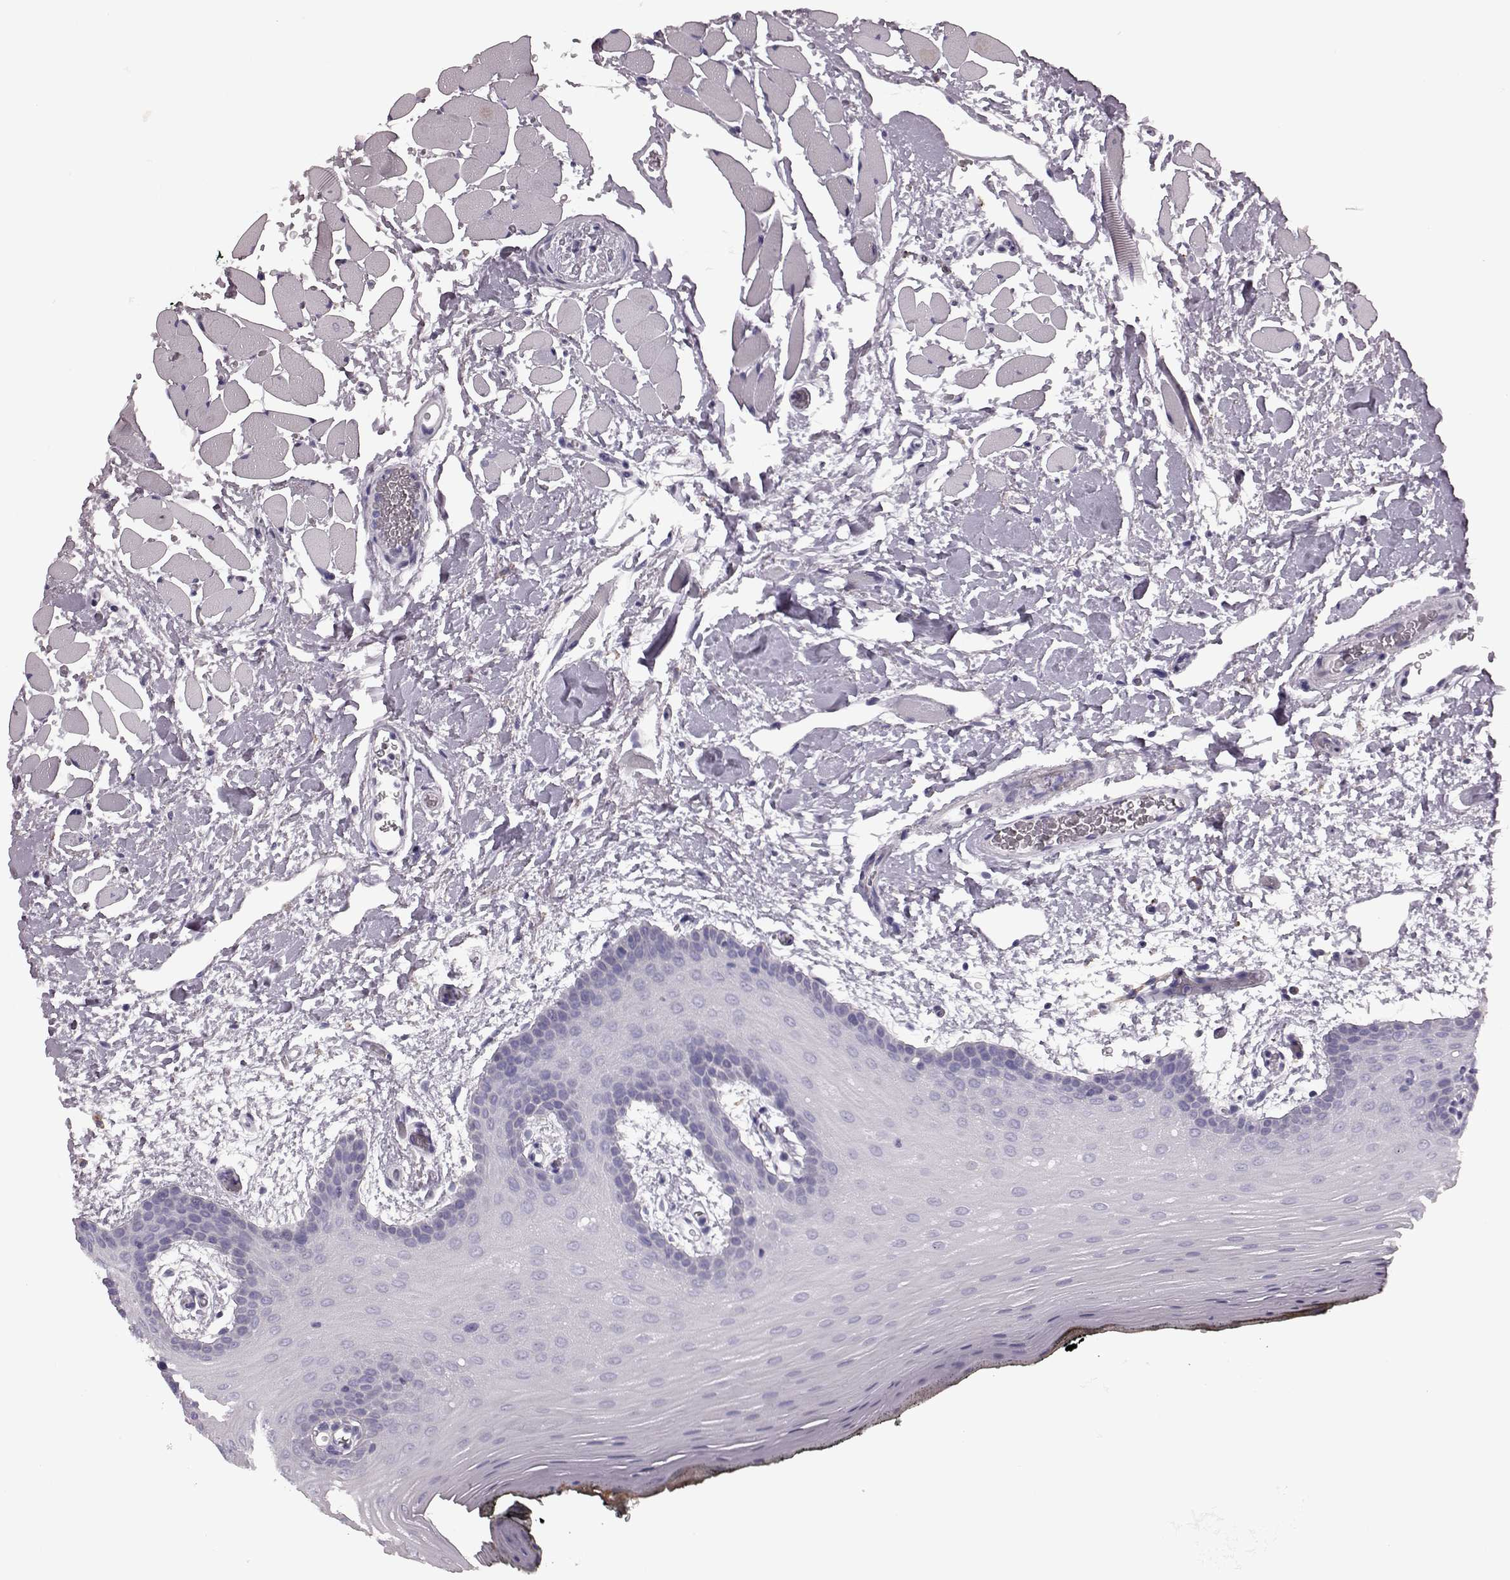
{"staining": {"intensity": "negative", "quantity": "none", "location": "none"}, "tissue": "oral mucosa", "cell_type": "Squamous epithelial cells", "image_type": "normal", "snomed": [{"axis": "morphology", "description": "Normal tissue, NOS"}, {"axis": "topography", "description": "Oral tissue"}, {"axis": "topography", "description": "Head-Neck"}], "caption": "Squamous epithelial cells show no significant expression in benign oral mucosa. (DAB (3,3'-diaminobenzidine) immunohistochemistry (IHC), high magnification).", "gene": "CRYBA2", "patient": {"sex": "male", "age": 65}}